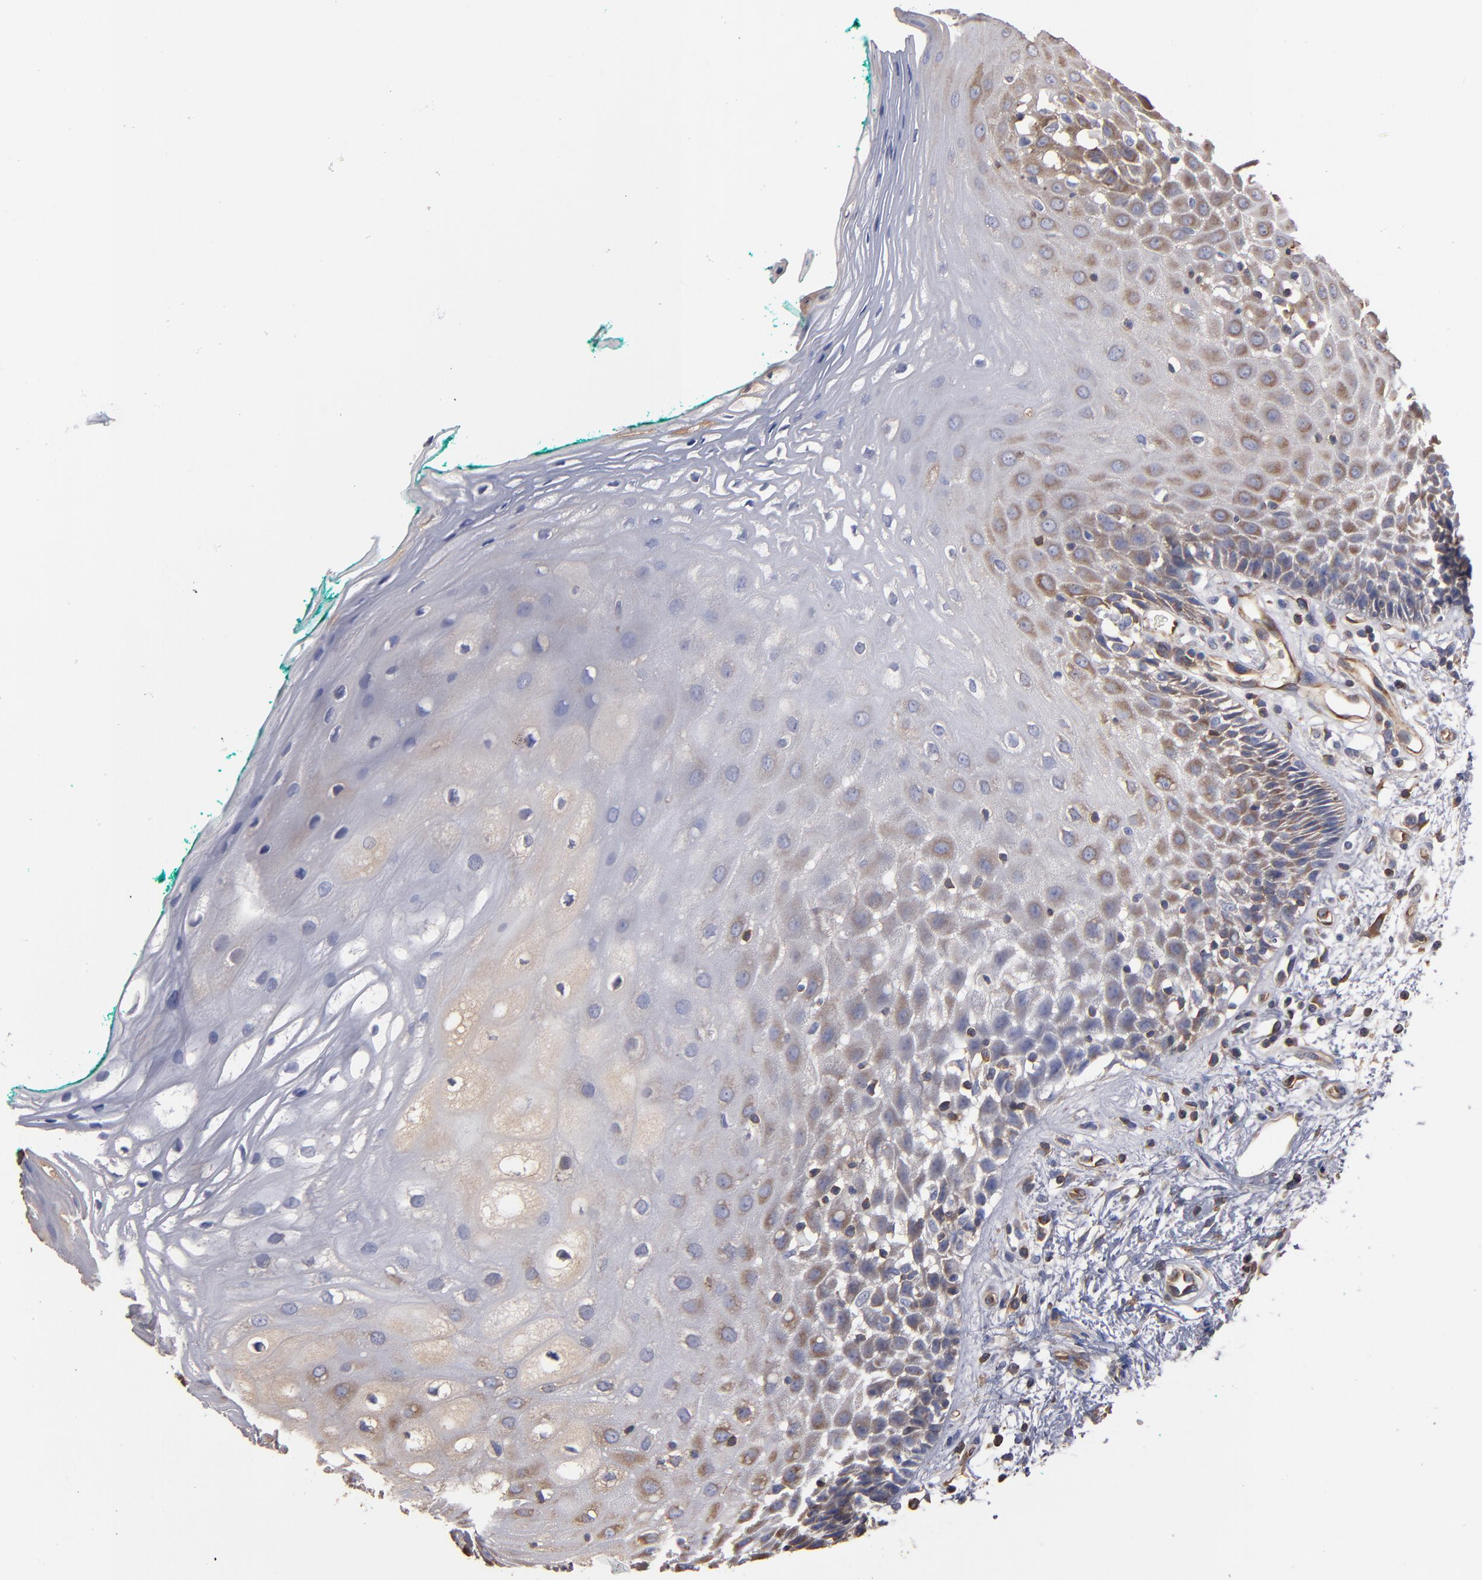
{"staining": {"intensity": "weak", "quantity": "<25%", "location": "cytoplasmic/membranous"}, "tissue": "oral mucosa", "cell_type": "Squamous epithelial cells", "image_type": "normal", "snomed": [{"axis": "morphology", "description": "Normal tissue, NOS"}, {"axis": "morphology", "description": "Squamous cell carcinoma, NOS"}, {"axis": "topography", "description": "Skeletal muscle"}, {"axis": "topography", "description": "Oral tissue"}, {"axis": "topography", "description": "Head-Neck"}], "caption": "The photomicrograph exhibits no staining of squamous epithelial cells in normal oral mucosa.", "gene": "ESYT2", "patient": {"sex": "female", "age": 84}}